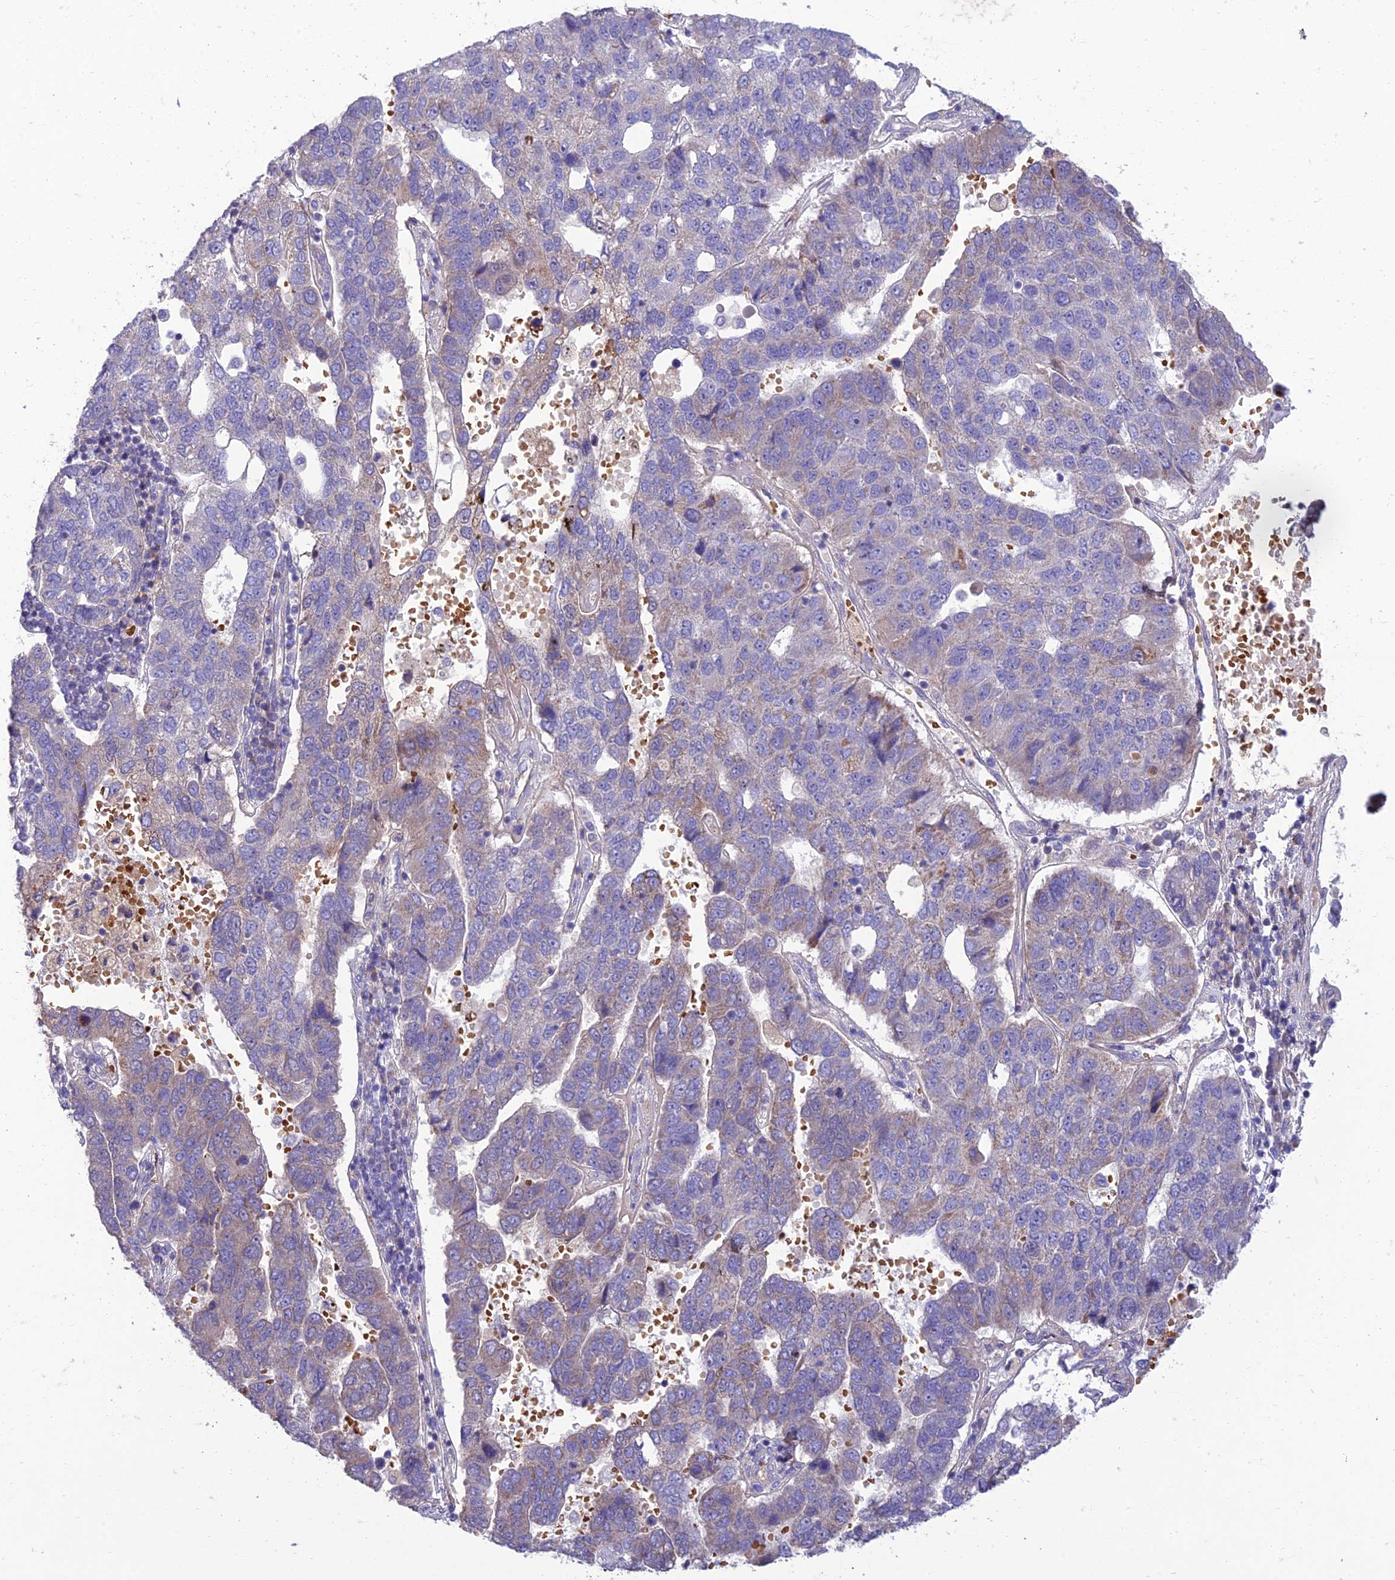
{"staining": {"intensity": "negative", "quantity": "none", "location": "none"}, "tissue": "pancreatic cancer", "cell_type": "Tumor cells", "image_type": "cancer", "snomed": [{"axis": "morphology", "description": "Adenocarcinoma, NOS"}, {"axis": "topography", "description": "Pancreas"}], "caption": "Immunohistochemistry (IHC) of human pancreatic cancer (adenocarcinoma) reveals no positivity in tumor cells.", "gene": "SEL1L3", "patient": {"sex": "female", "age": 61}}